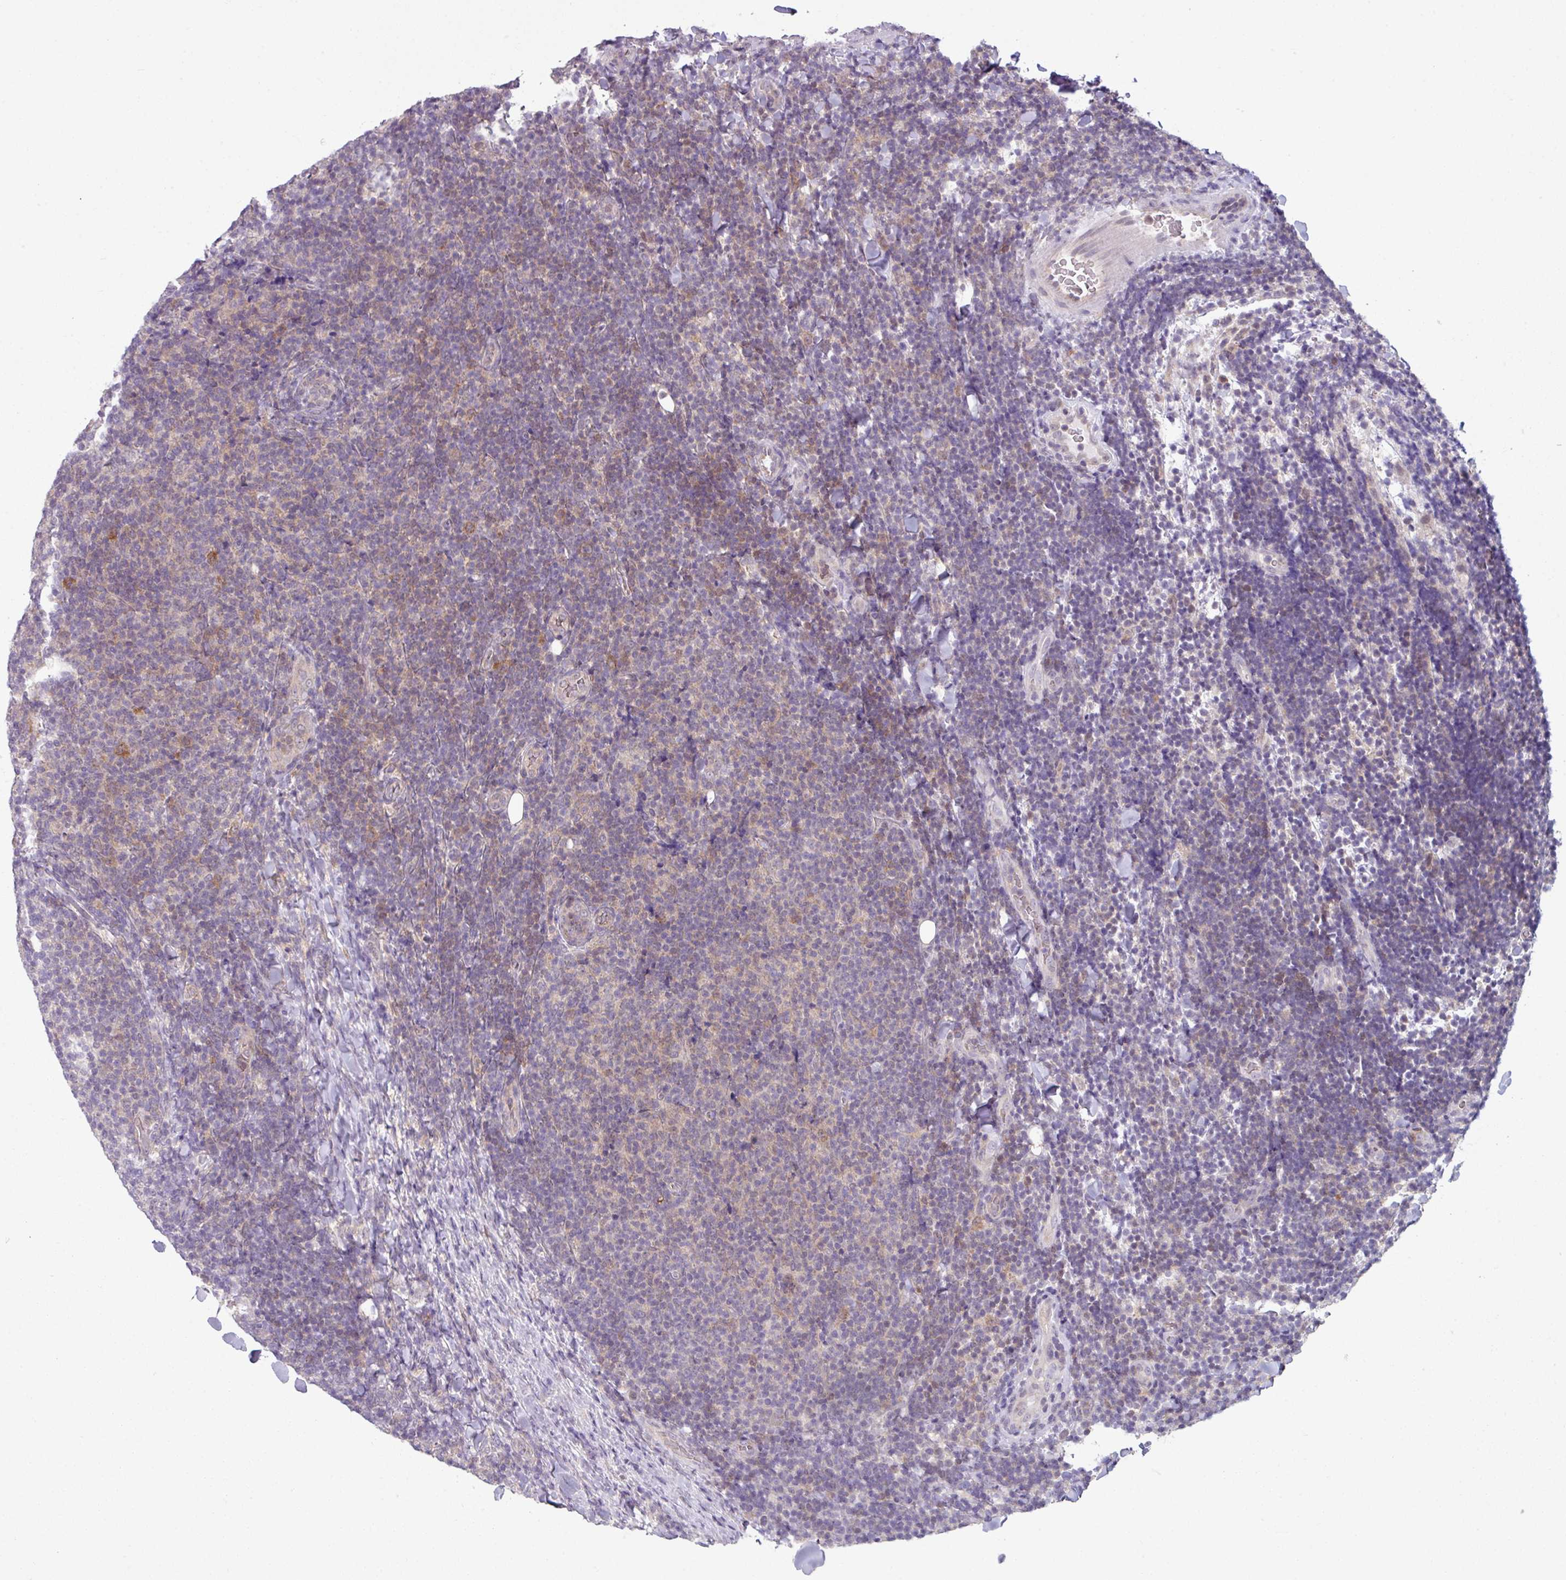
{"staining": {"intensity": "moderate", "quantity": "<25%", "location": "cytoplasmic/membranous"}, "tissue": "lymphoma", "cell_type": "Tumor cells", "image_type": "cancer", "snomed": [{"axis": "morphology", "description": "Malignant lymphoma, non-Hodgkin's type, Low grade"}, {"axis": "topography", "description": "Lymph node"}], "caption": "About <25% of tumor cells in human malignant lymphoma, non-Hodgkin's type (low-grade) exhibit moderate cytoplasmic/membranous protein positivity as visualized by brown immunohistochemical staining.", "gene": "TTLL12", "patient": {"sex": "male", "age": 66}}